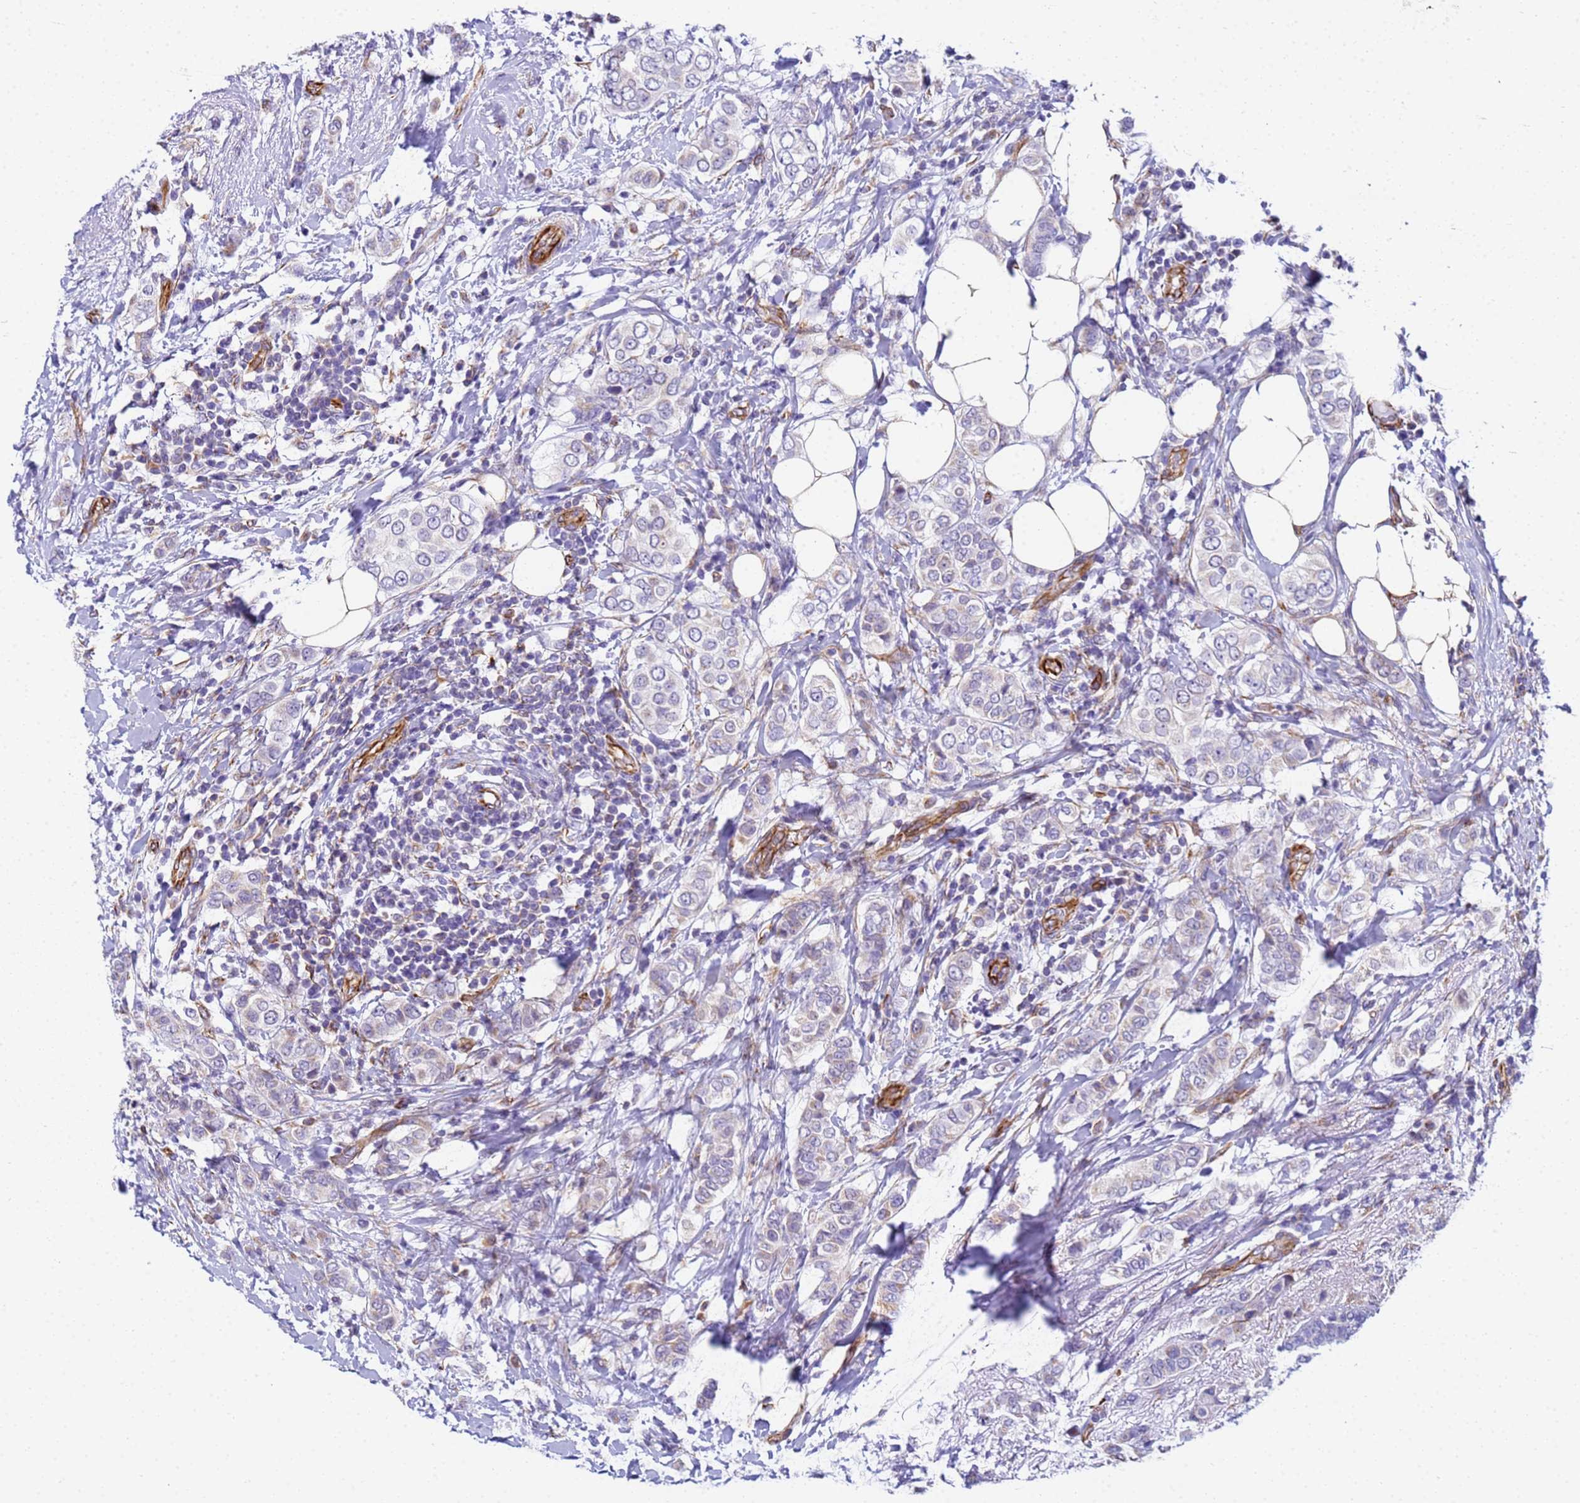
{"staining": {"intensity": "moderate", "quantity": "<25%", "location": "cytoplasmic/membranous"}, "tissue": "breast cancer", "cell_type": "Tumor cells", "image_type": "cancer", "snomed": [{"axis": "morphology", "description": "Lobular carcinoma"}, {"axis": "topography", "description": "Breast"}], "caption": "This image reveals breast lobular carcinoma stained with immunohistochemistry (IHC) to label a protein in brown. The cytoplasmic/membranous of tumor cells show moderate positivity for the protein. Nuclei are counter-stained blue.", "gene": "UBXN2B", "patient": {"sex": "female", "age": 51}}